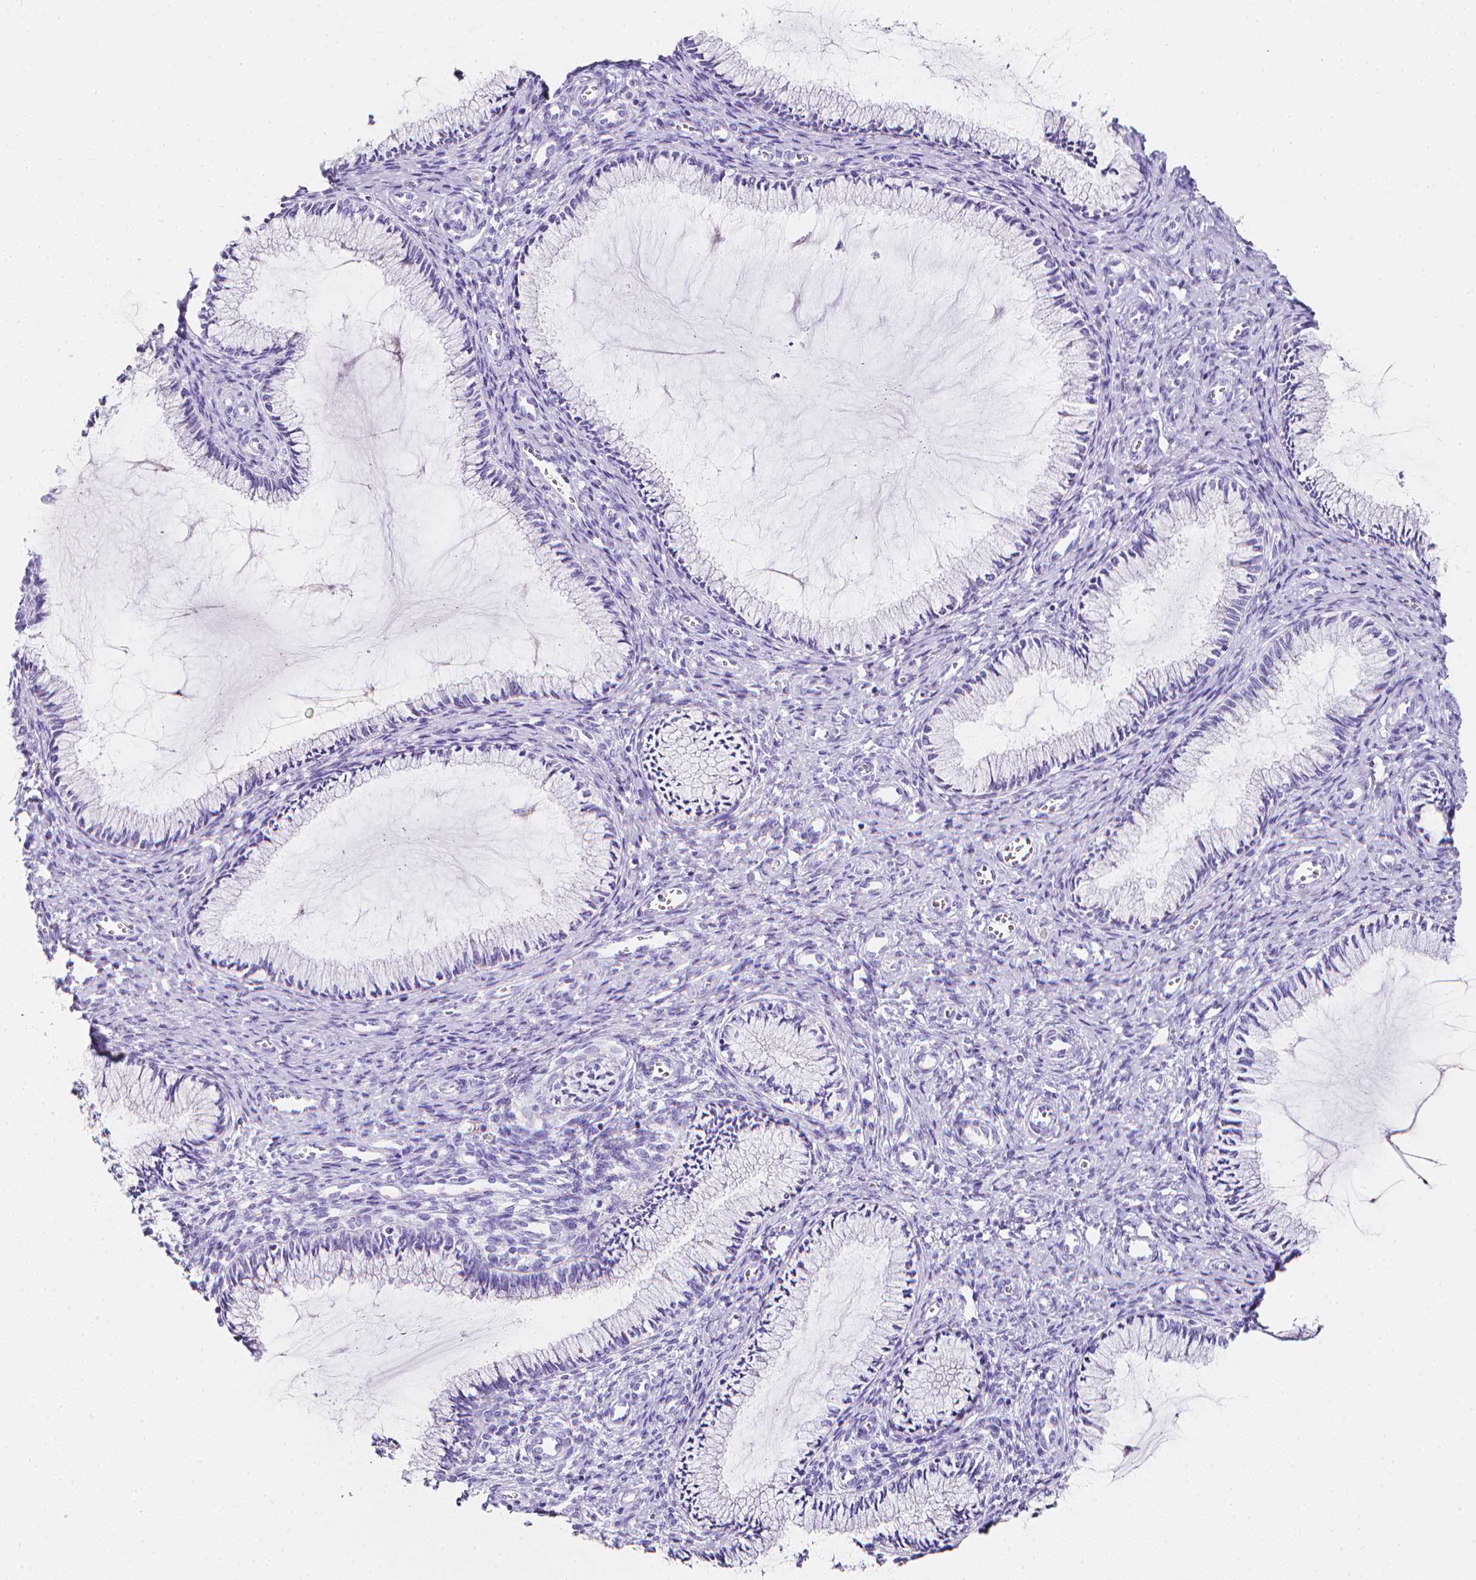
{"staining": {"intensity": "negative", "quantity": "none", "location": "none"}, "tissue": "cervix", "cell_type": "Glandular cells", "image_type": "normal", "snomed": [{"axis": "morphology", "description": "Normal tissue, NOS"}, {"axis": "topography", "description": "Cervix"}], "caption": "A high-resolution image shows immunohistochemistry (IHC) staining of benign cervix, which reveals no significant positivity in glandular cells. Brightfield microscopy of IHC stained with DAB (3,3'-diaminobenzidine) (brown) and hematoxylin (blue), captured at high magnification.", "gene": "LGALS4", "patient": {"sex": "female", "age": 24}}